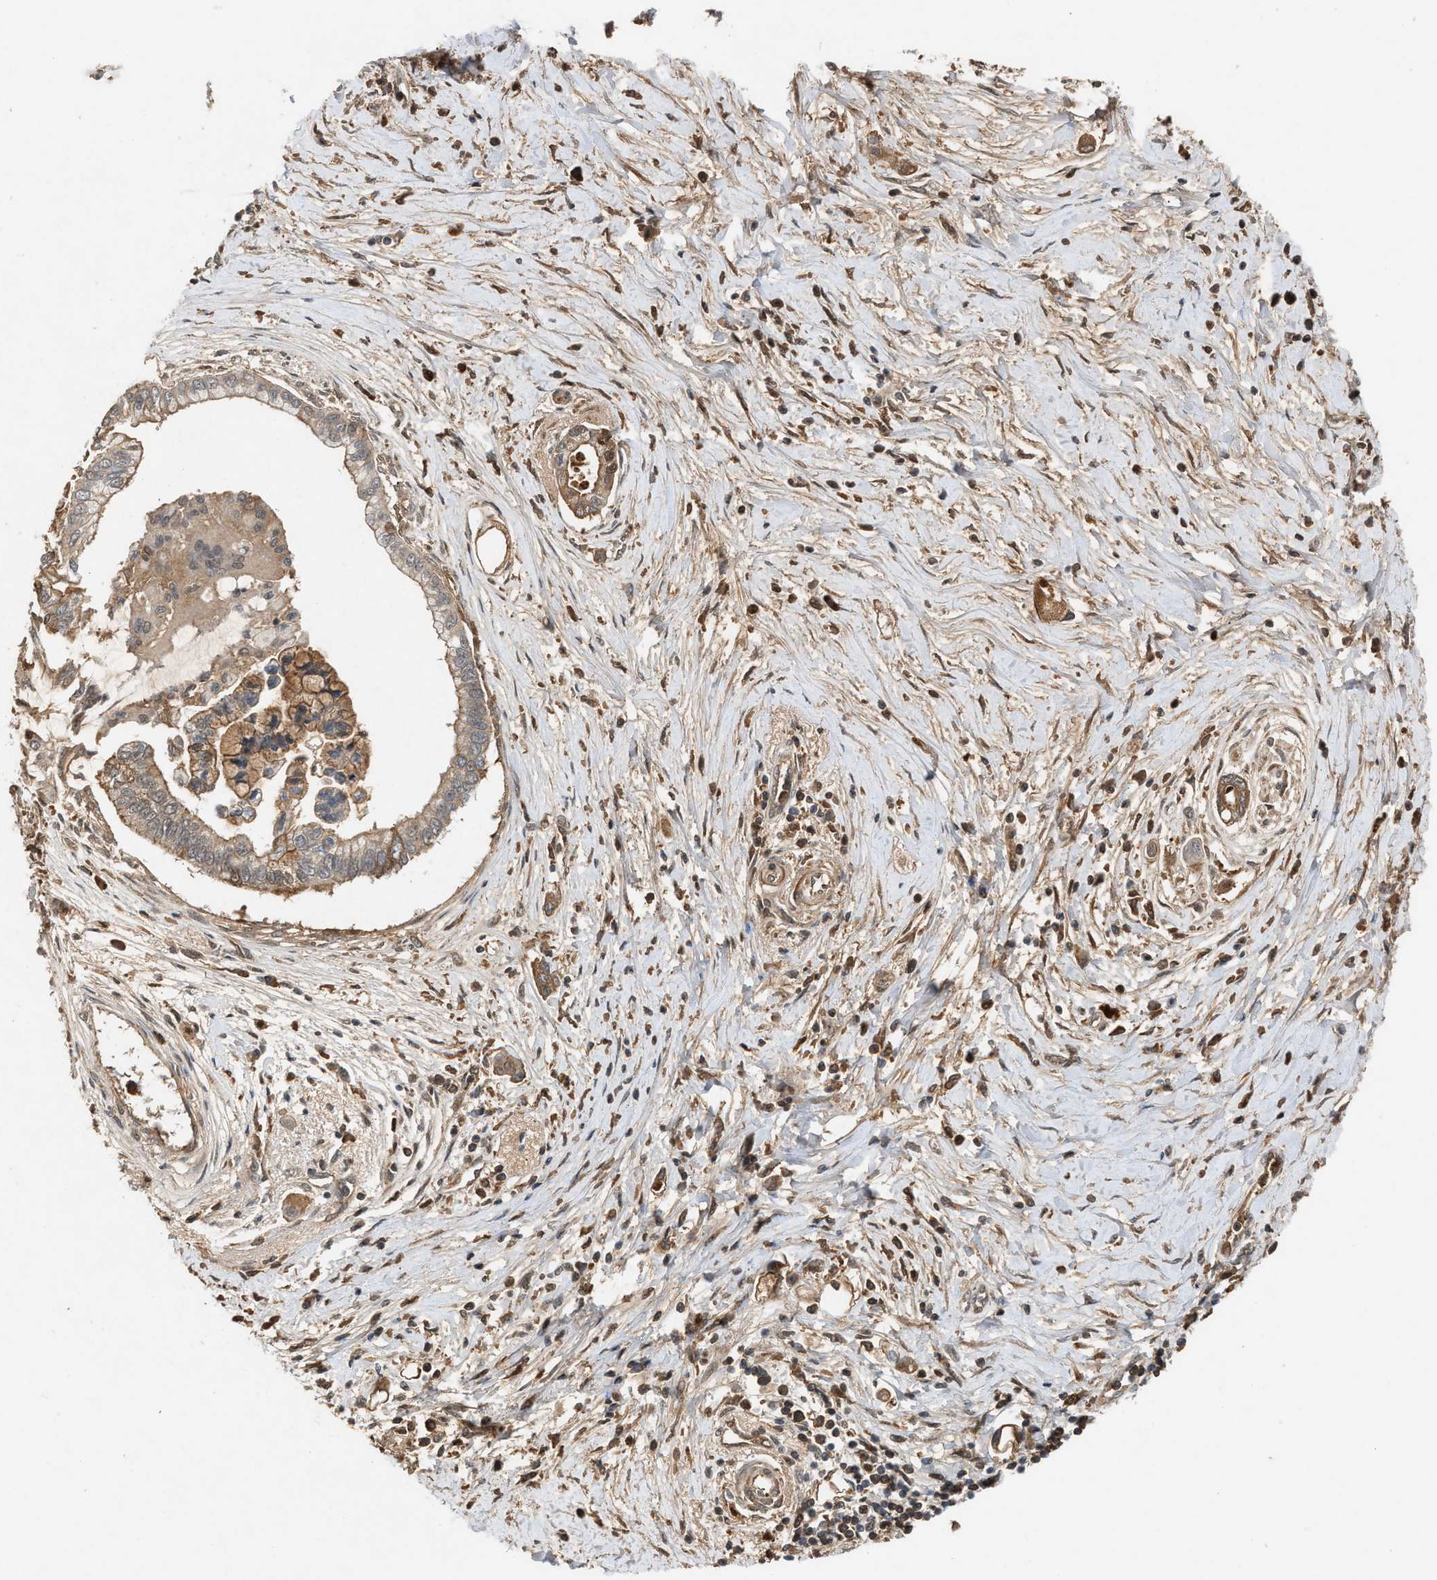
{"staining": {"intensity": "moderate", "quantity": ">75%", "location": "cytoplasmic/membranous"}, "tissue": "pancreatic cancer", "cell_type": "Tumor cells", "image_type": "cancer", "snomed": [{"axis": "morphology", "description": "Adenocarcinoma, NOS"}, {"axis": "topography", "description": "Pancreas"}], "caption": "Adenocarcinoma (pancreatic) was stained to show a protein in brown. There is medium levels of moderate cytoplasmic/membranous positivity in about >75% of tumor cells.", "gene": "RUSC2", "patient": {"sex": "male", "age": 59}}